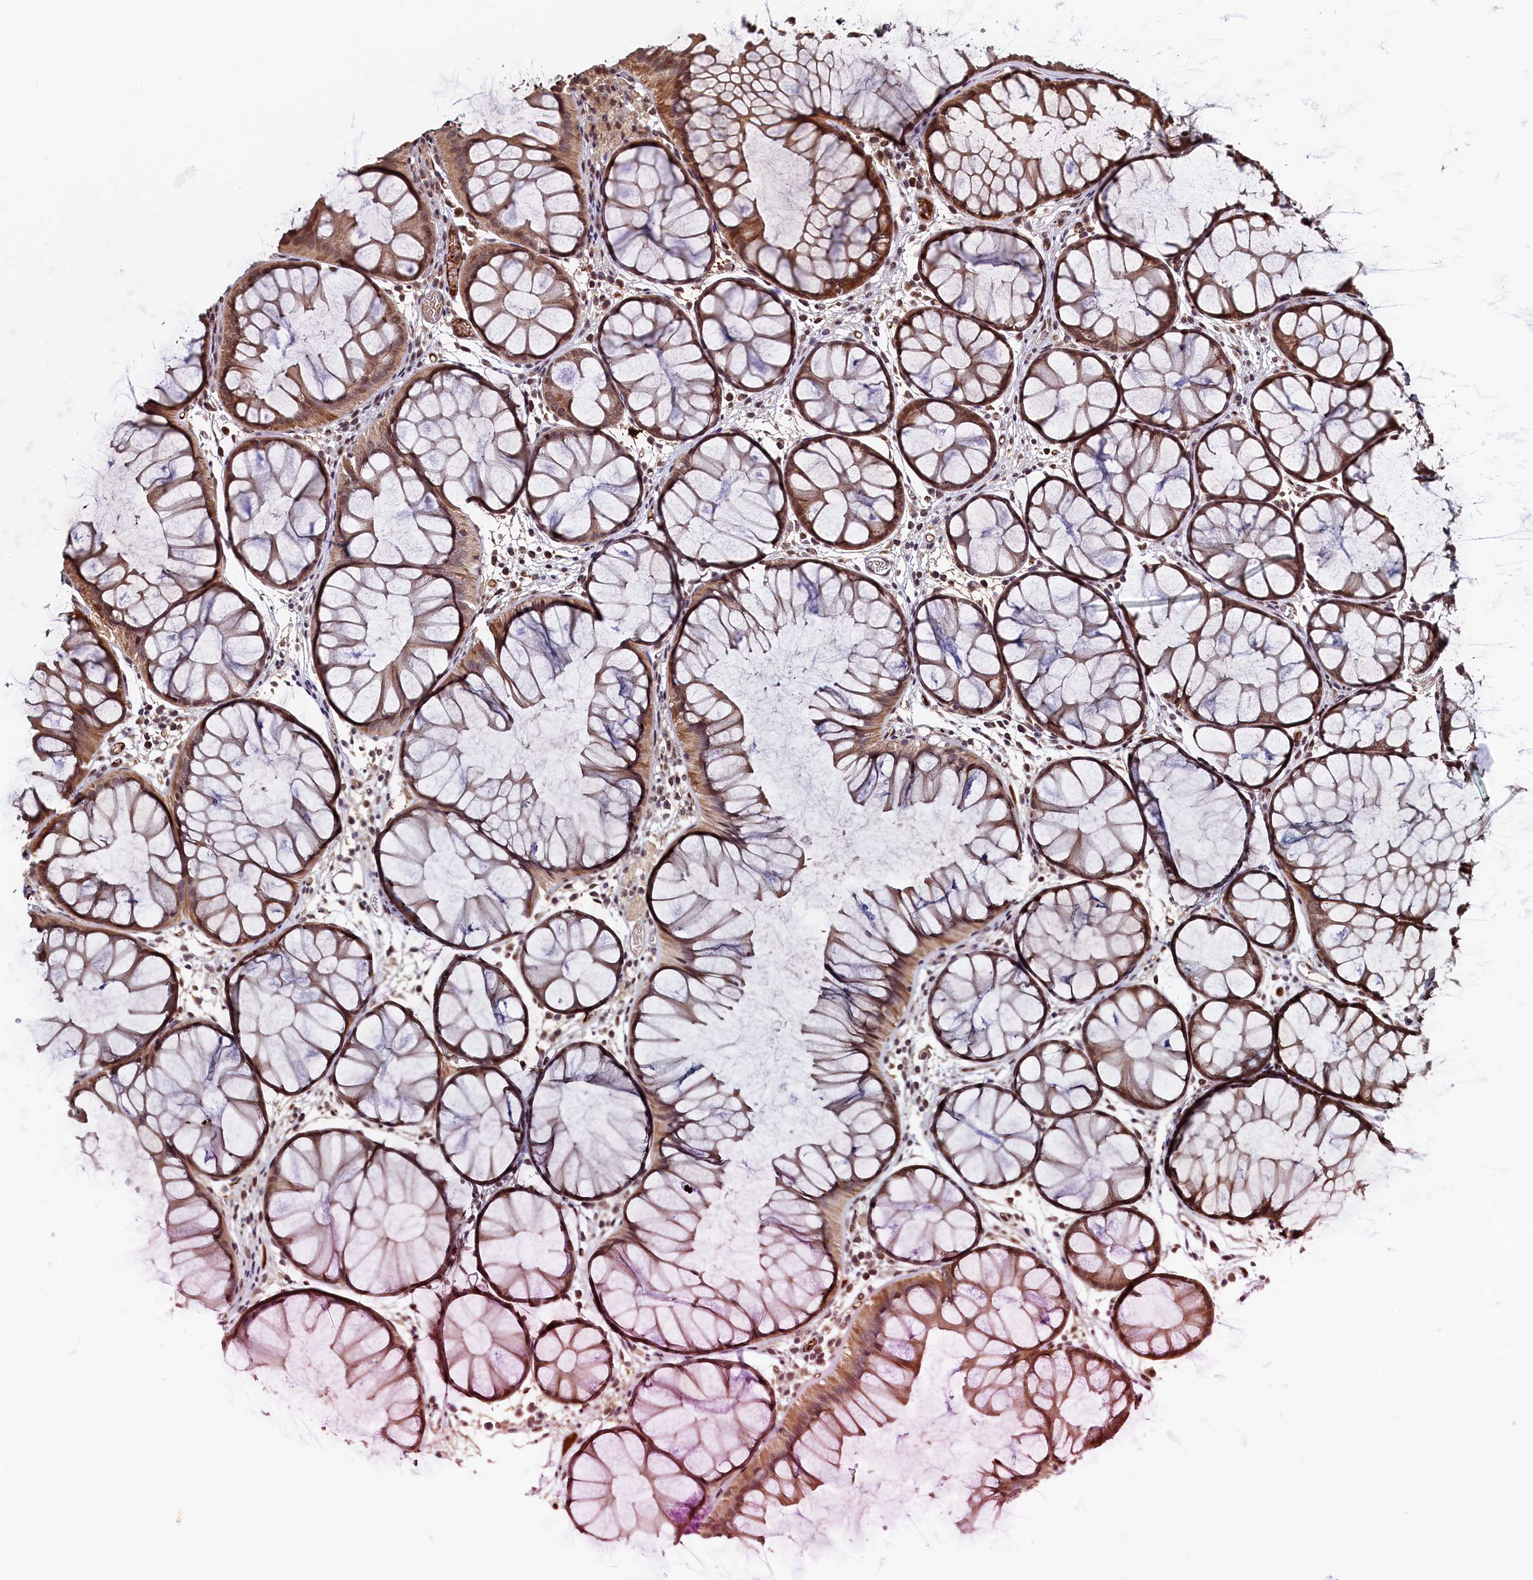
{"staining": {"intensity": "moderate", "quantity": ">75%", "location": "cytoplasmic/membranous"}, "tissue": "colon", "cell_type": "Endothelial cells", "image_type": "normal", "snomed": [{"axis": "morphology", "description": "Normal tissue, NOS"}, {"axis": "topography", "description": "Colon"}], "caption": "Colon stained for a protein exhibits moderate cytoplasmic/membranous positivity in endothelial cells. (Stains: DAB in brown, nuclei in blue, Microscopy: brightfield microscopy at high magnification).", "gene": "CLPX", "patient": {"sex": "female", "age": 82}}